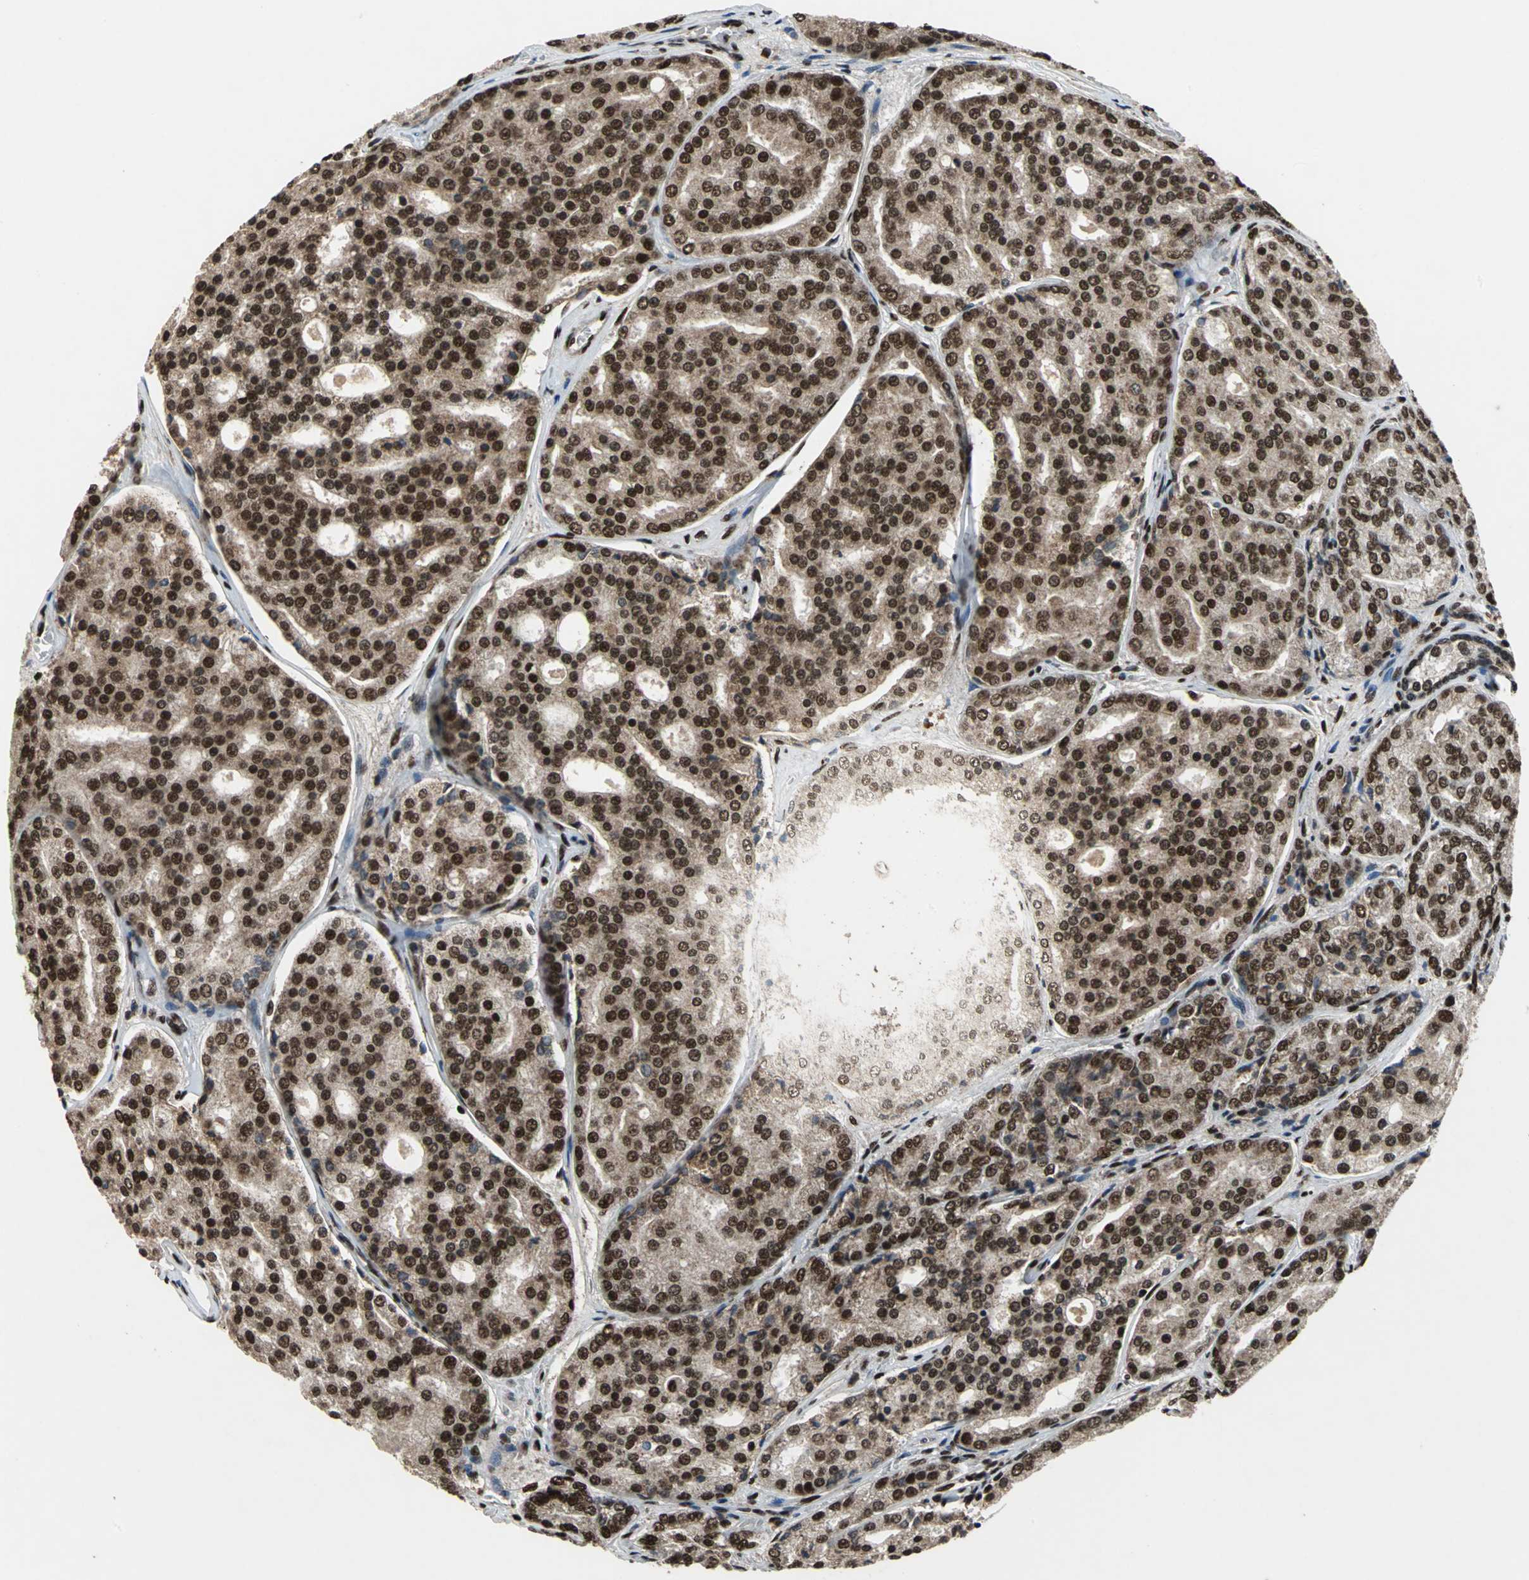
{"staining": {"intensity": "strong", "quantity": ">75%", "location": "cytoplasmic/membranous,nuclear"}, "tissue": "prostate cancer", "cell_type": "Tumor cells", "image_type": "cancer", "snomed": [{"axis": "morphology", "description": "Adenocarcinoma, High grade"}, {"axis": "topography", "description": "Prostate"}], "caption": "DAB immunohistochemical staining of human prostate cancer (adenocarcinoma (high-grade)) demonstrates strong cytoplasmic/membranous and nuclear protein positivity in about >75% of tumor cells. The staining was performed using DAB, with brown indicating positive protein expression. Nuclei are stained blue with hematoxylin.", "gene": "MTA2", "patient": {"sex": "male", "age": 64}}